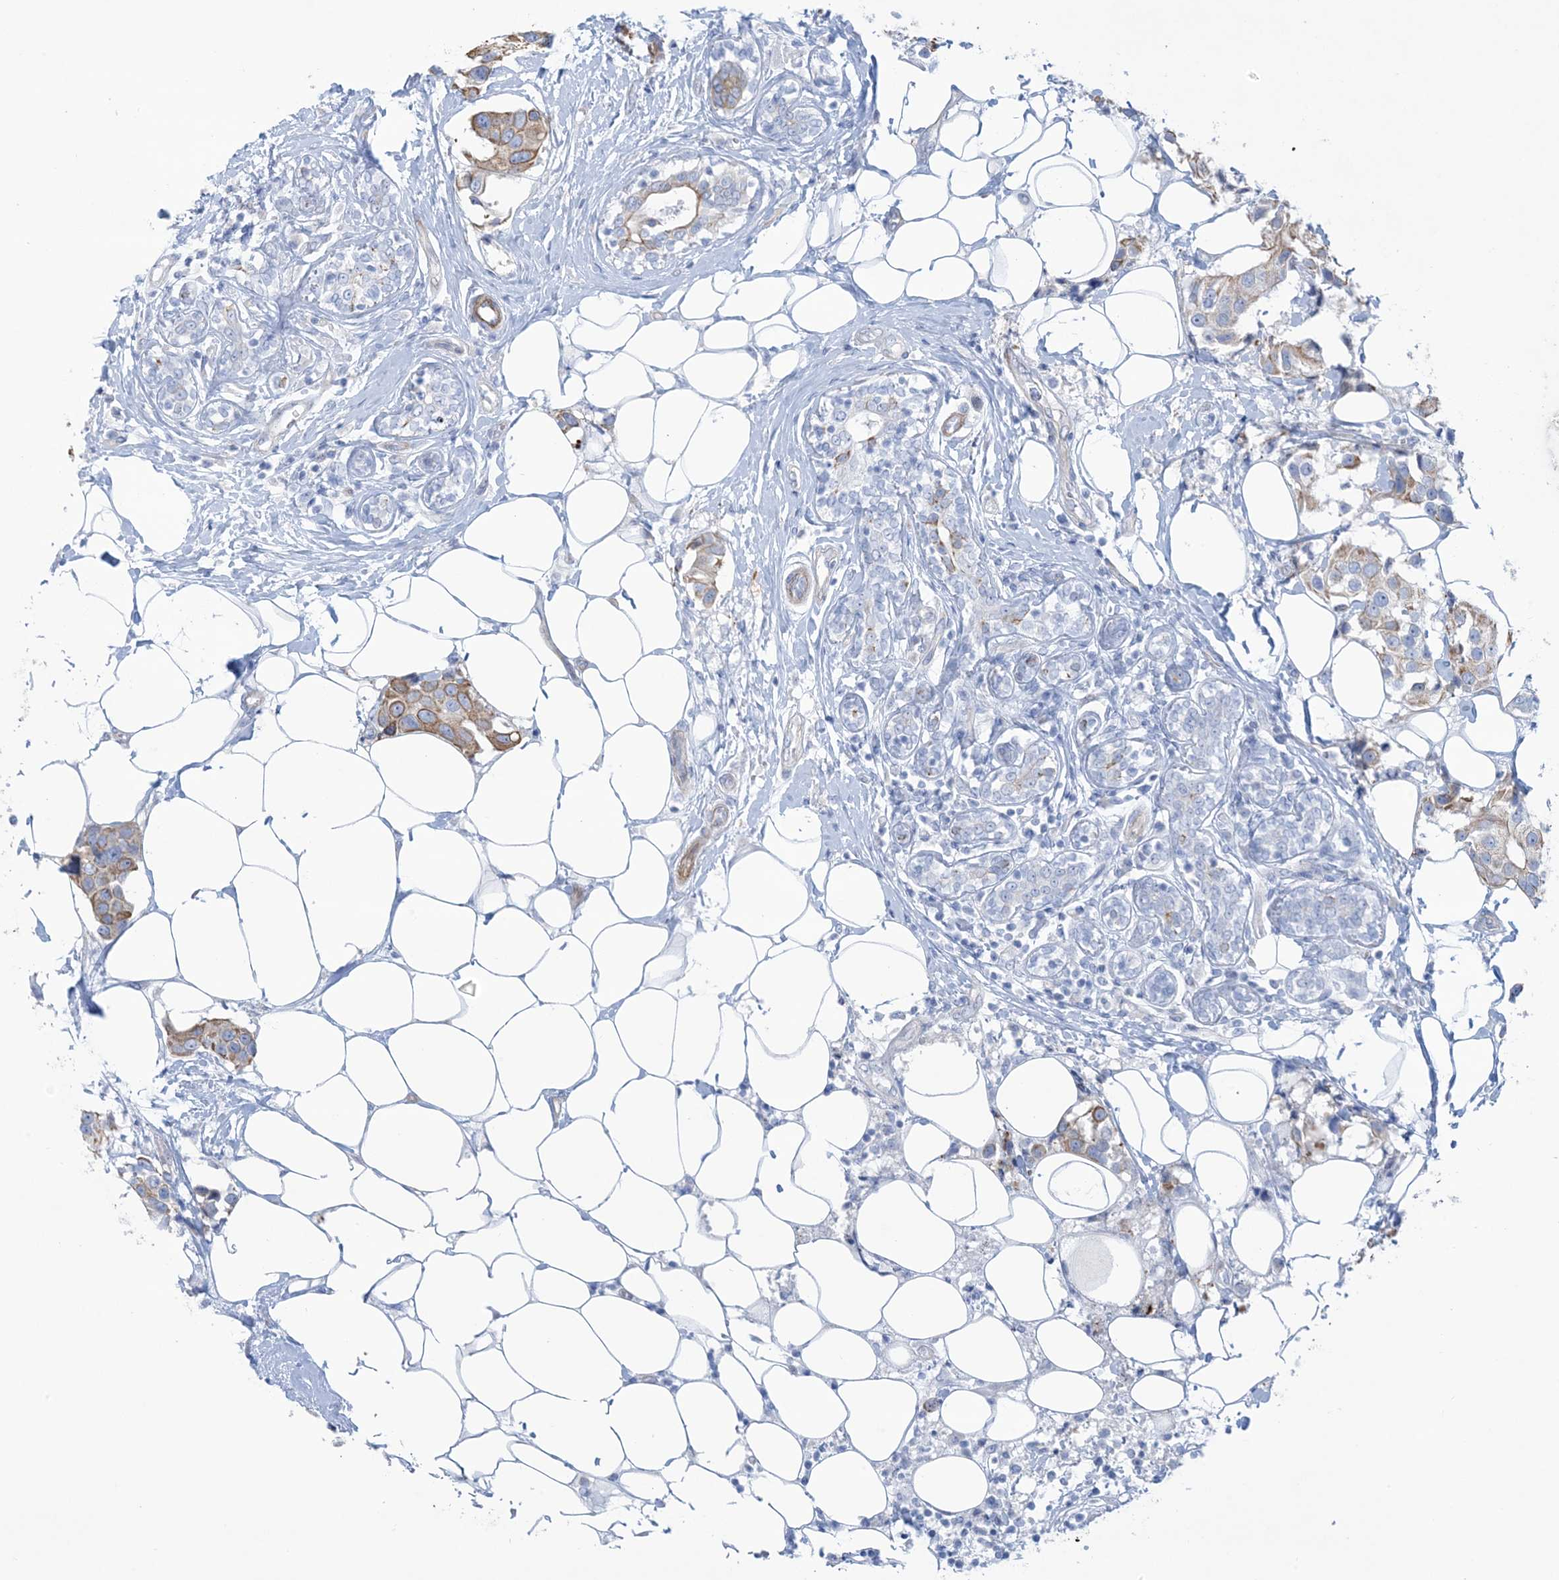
{"staining": {"intensity": "moderate", "quantity": ">75%", "location": "cytoplasmic/membranous"}, "tissue": "breast cancer", "cell_type": "Tumor cells", "image_type": "cancer", "snomed": [{"axis": "morphology", "description": "Normal tissue, NOS"}, {"axis": "morphology", "description": "Duct carcinoma"}, {"axis": "topography", "description": "Breast"}], "caption": "About >75% of tumor cells in human breast cancer show moderate cytoplasmic/membranous protein positivity as visualized by brown immunohistochemical staining.", "gene": "ATP11C", "patient": {"sex": "female", "age": 39}}